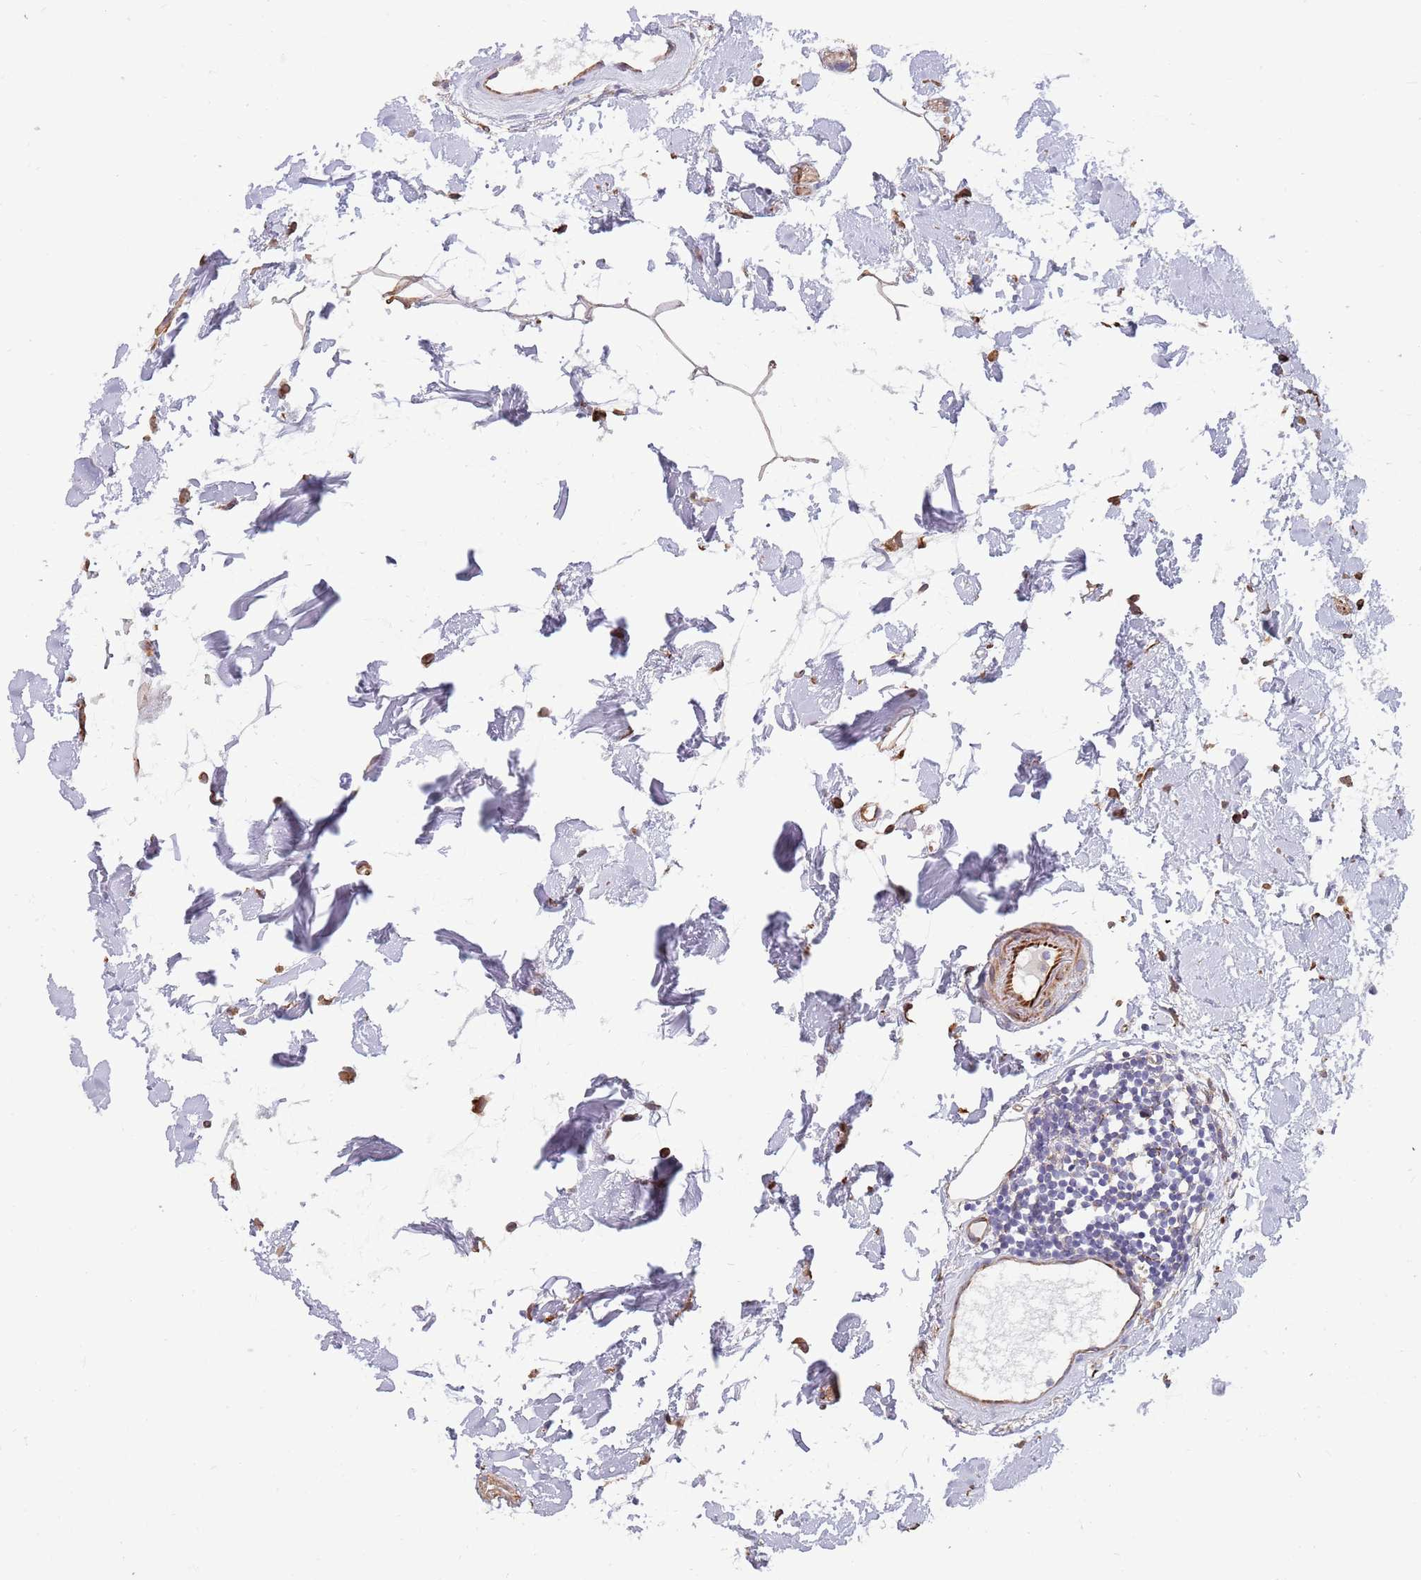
{"staining": {"intensity": "moderate", "quantity": ">75%", "location": "cytoplasmic/membranous"}, "tissue": "colon", "cell_type": "Endothelial cells", "image_type": "normal", "snomed": [{"axis": "morphology", "description": "Normal tissue, NOS"}, {"axis": "topography", "description": "Colon"}], "caption": "Benign colon displays moderate cytoplasmic/membranous staining in about >75% of endothelial cells, visualized by immunohistochemistry. Nuclei are stained in blue.", "gene": "MOGAT1", "patient": {"sex": "female", "age": 84}}